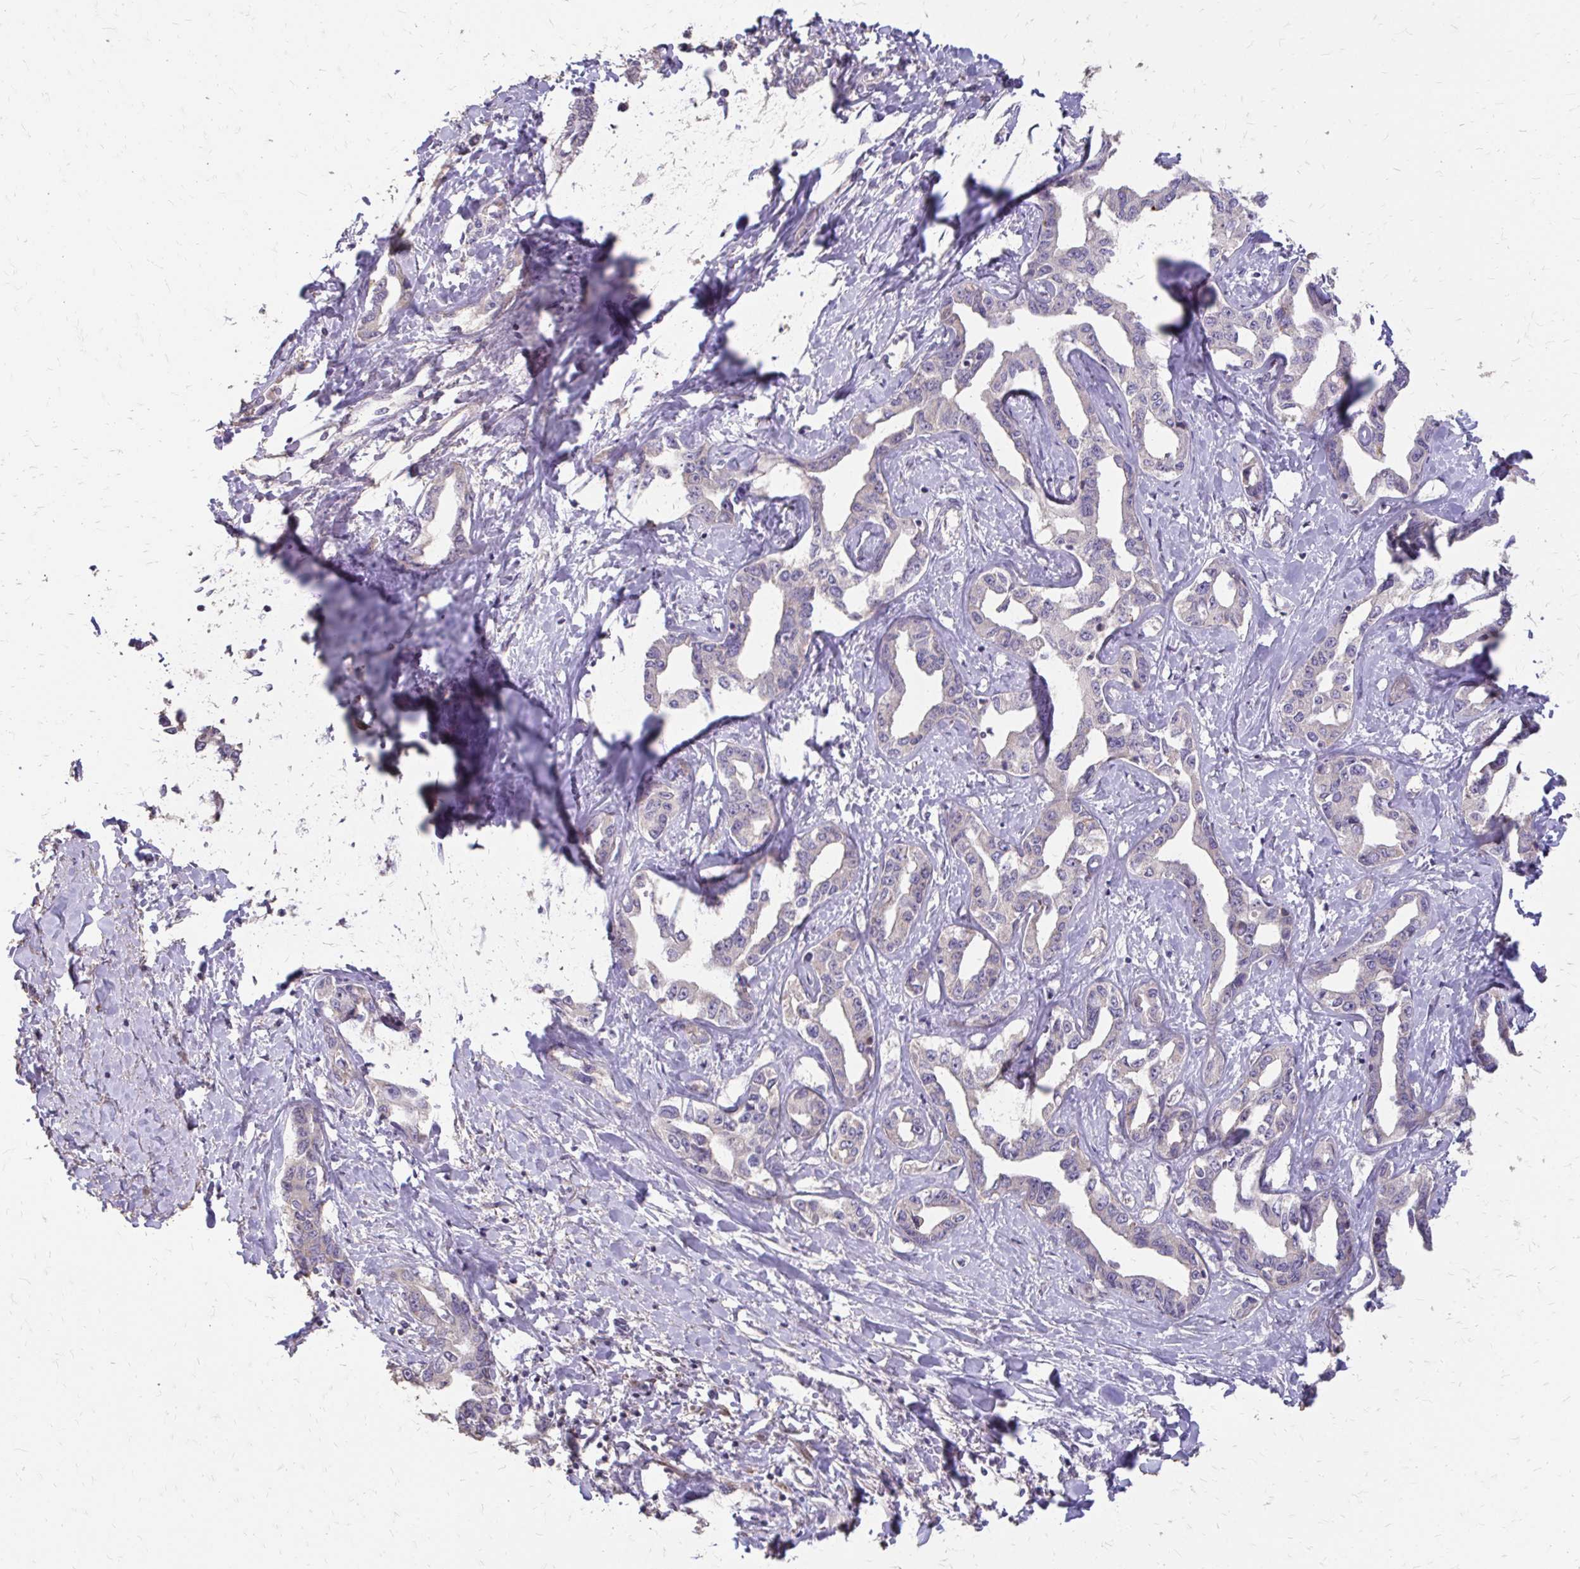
{"staining": {"intensity": "negative", "quantity": "none", "location": "none"}, "tissue": "liver cancer", "cell_type": "Tumor cells", "image_type": "cancer", "snomed": [{"axis": "morphology", "description": "Cholangiocarcinoma"}, {"axis": "topography", "description": "Liver"}], "caption": "A histopathology image of human liver cholangiocarcinoma is negative for staining in tumor cells.", "gene": "MYORG", "patient": {"sex": "male", "age": 59}}